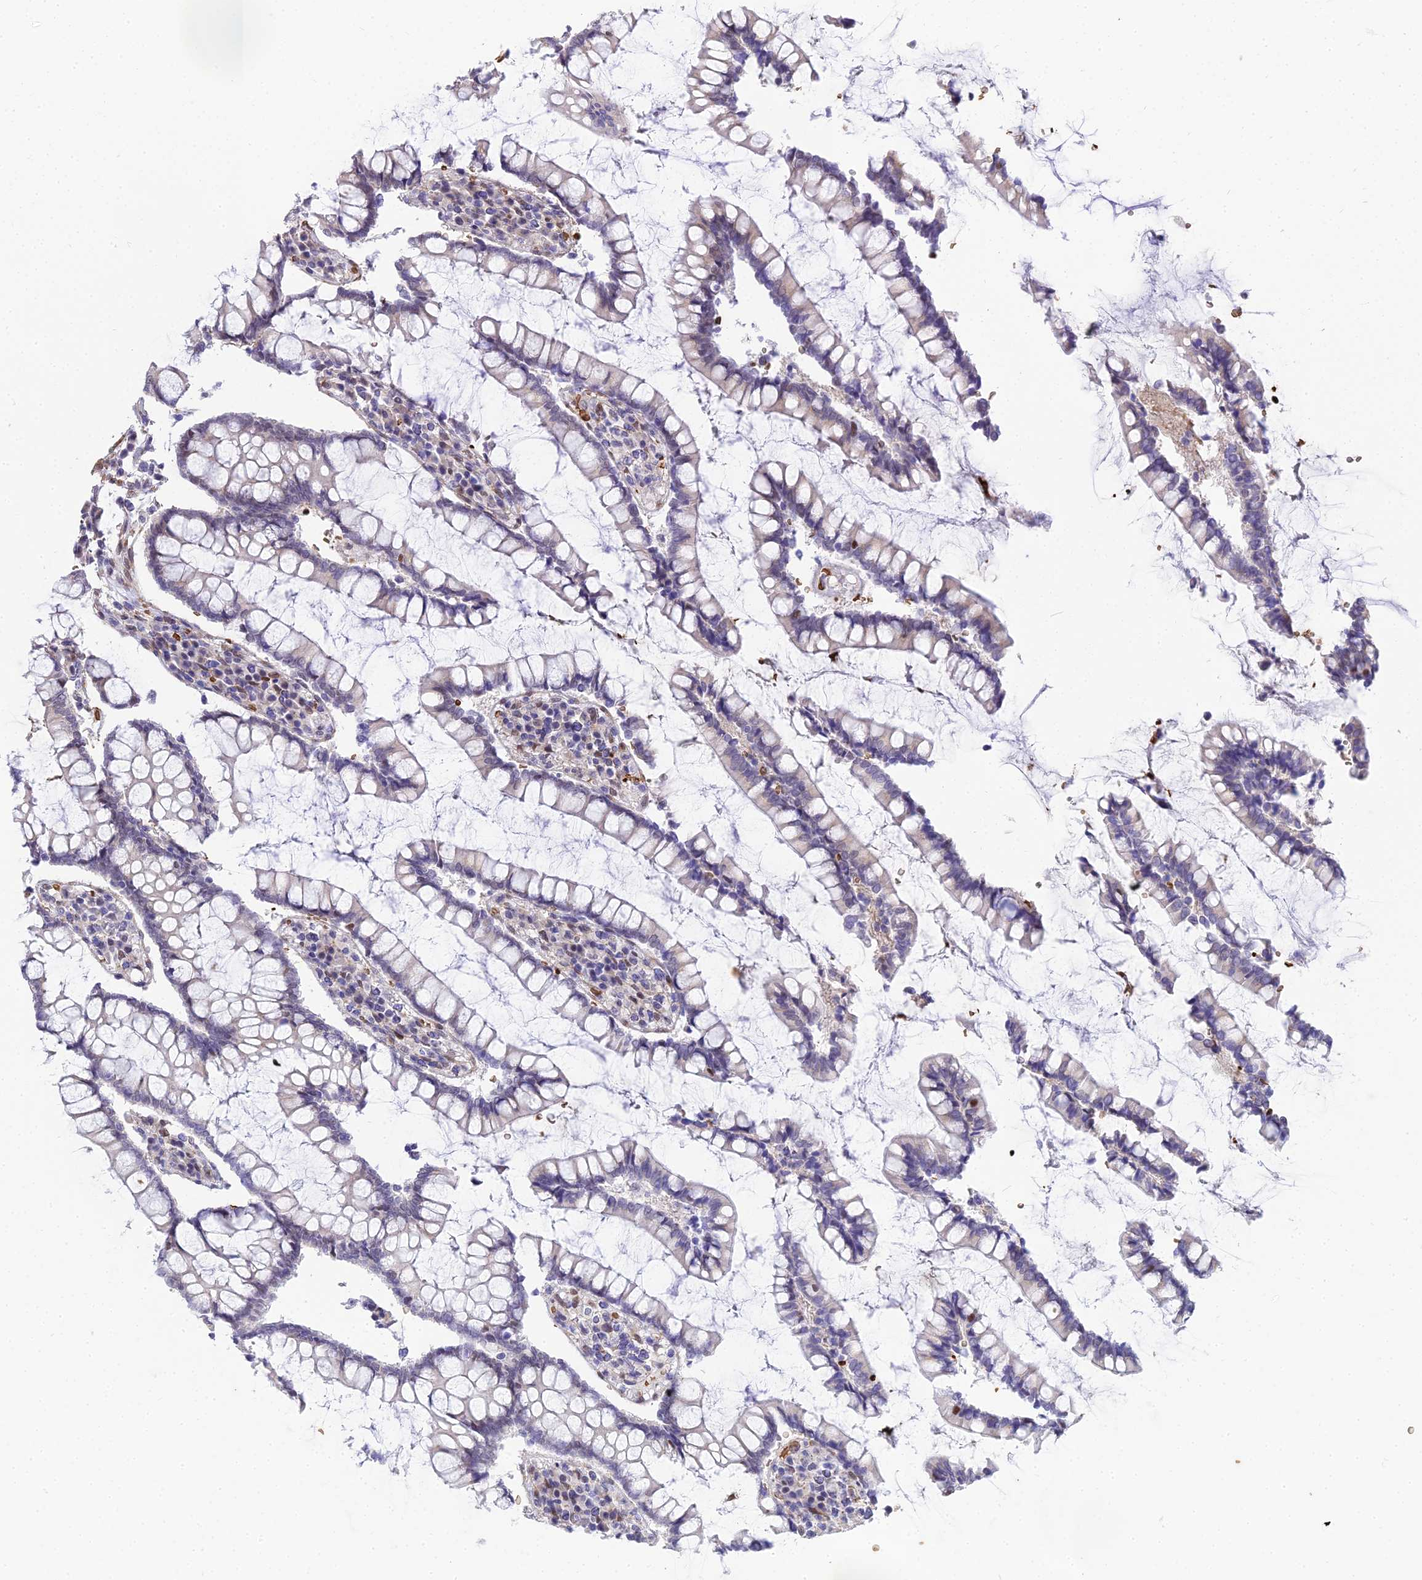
{"staining": {"intensity": "moderate", "quantity": "<25%", "location": "cytoplasmic/membranous"}, "tissue": "colon", "cell_type": "Endothelial cells", "image_type": "normal", "snomed": [{"axis": "morphology", "description": "Normal tissue, NOS"}, {"axis": "topography", "description": "Colon"}], "caption": "Human colon stained with a brown dye displays moderate cytoplasmic/membranous positive expression in approximately <25% of endothelial cells.", "gene": "BCL9", "patient": {"sex": "female", "age": 79}}